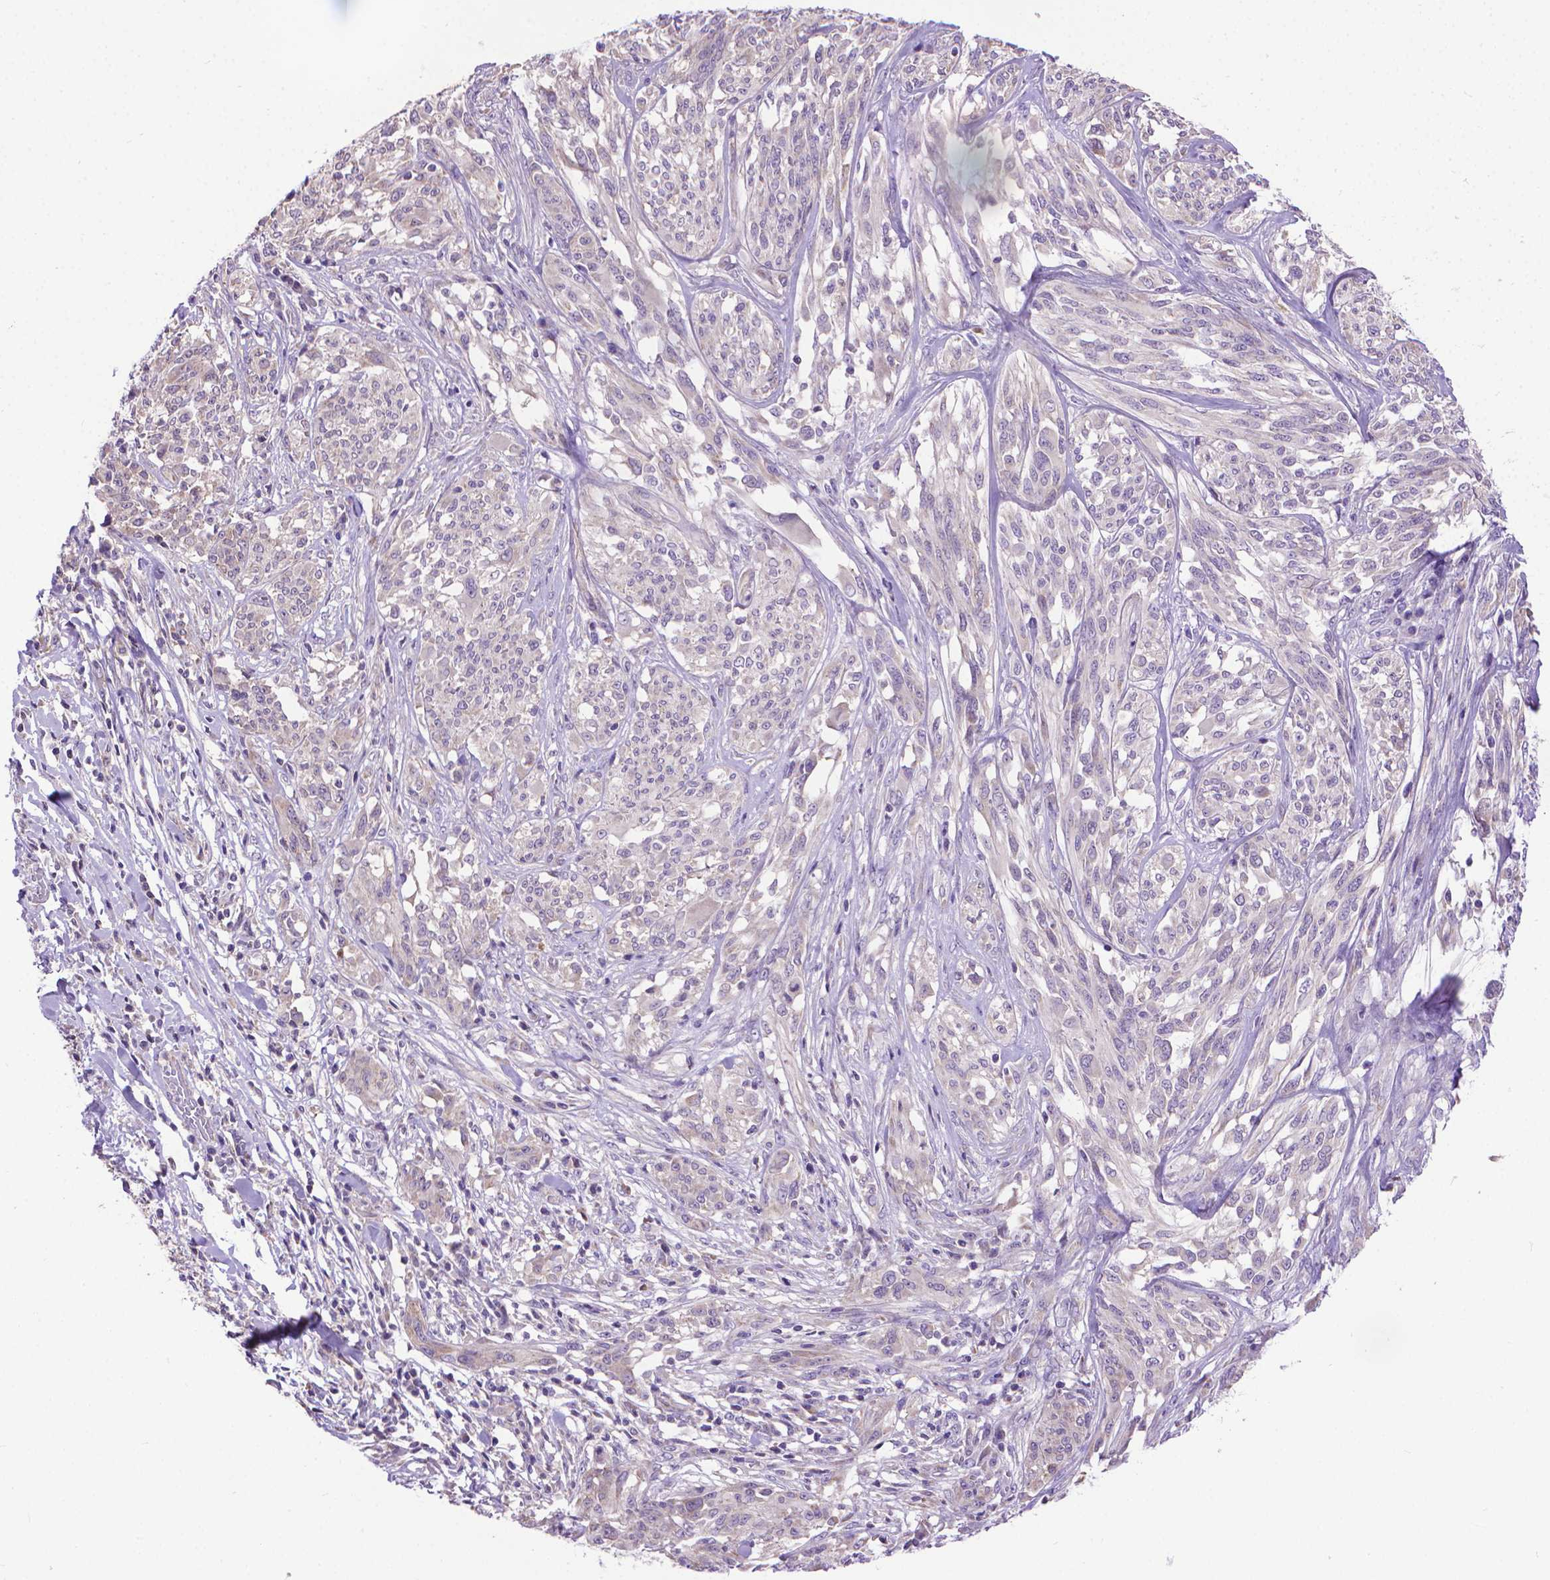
{"staining": {"intensity": "negative", "quantity": "none", "location": "none"}, "tissue": "melanoma", "cell_type": "Tumor cells", "image_type": "cancer", "snomed": [{"axis": "morphology", "description": "Malignant melanoma, NOS"}, {"axis": "topography", "description": "Skin"}], "caption": "DAB (3,3'-diaminobenzidine) immunohistochemical staining of human melanoma reveals no significant expression in tumor cells.", "gene": "SYN1", "patient": {"sex": "female", "age": 91}}